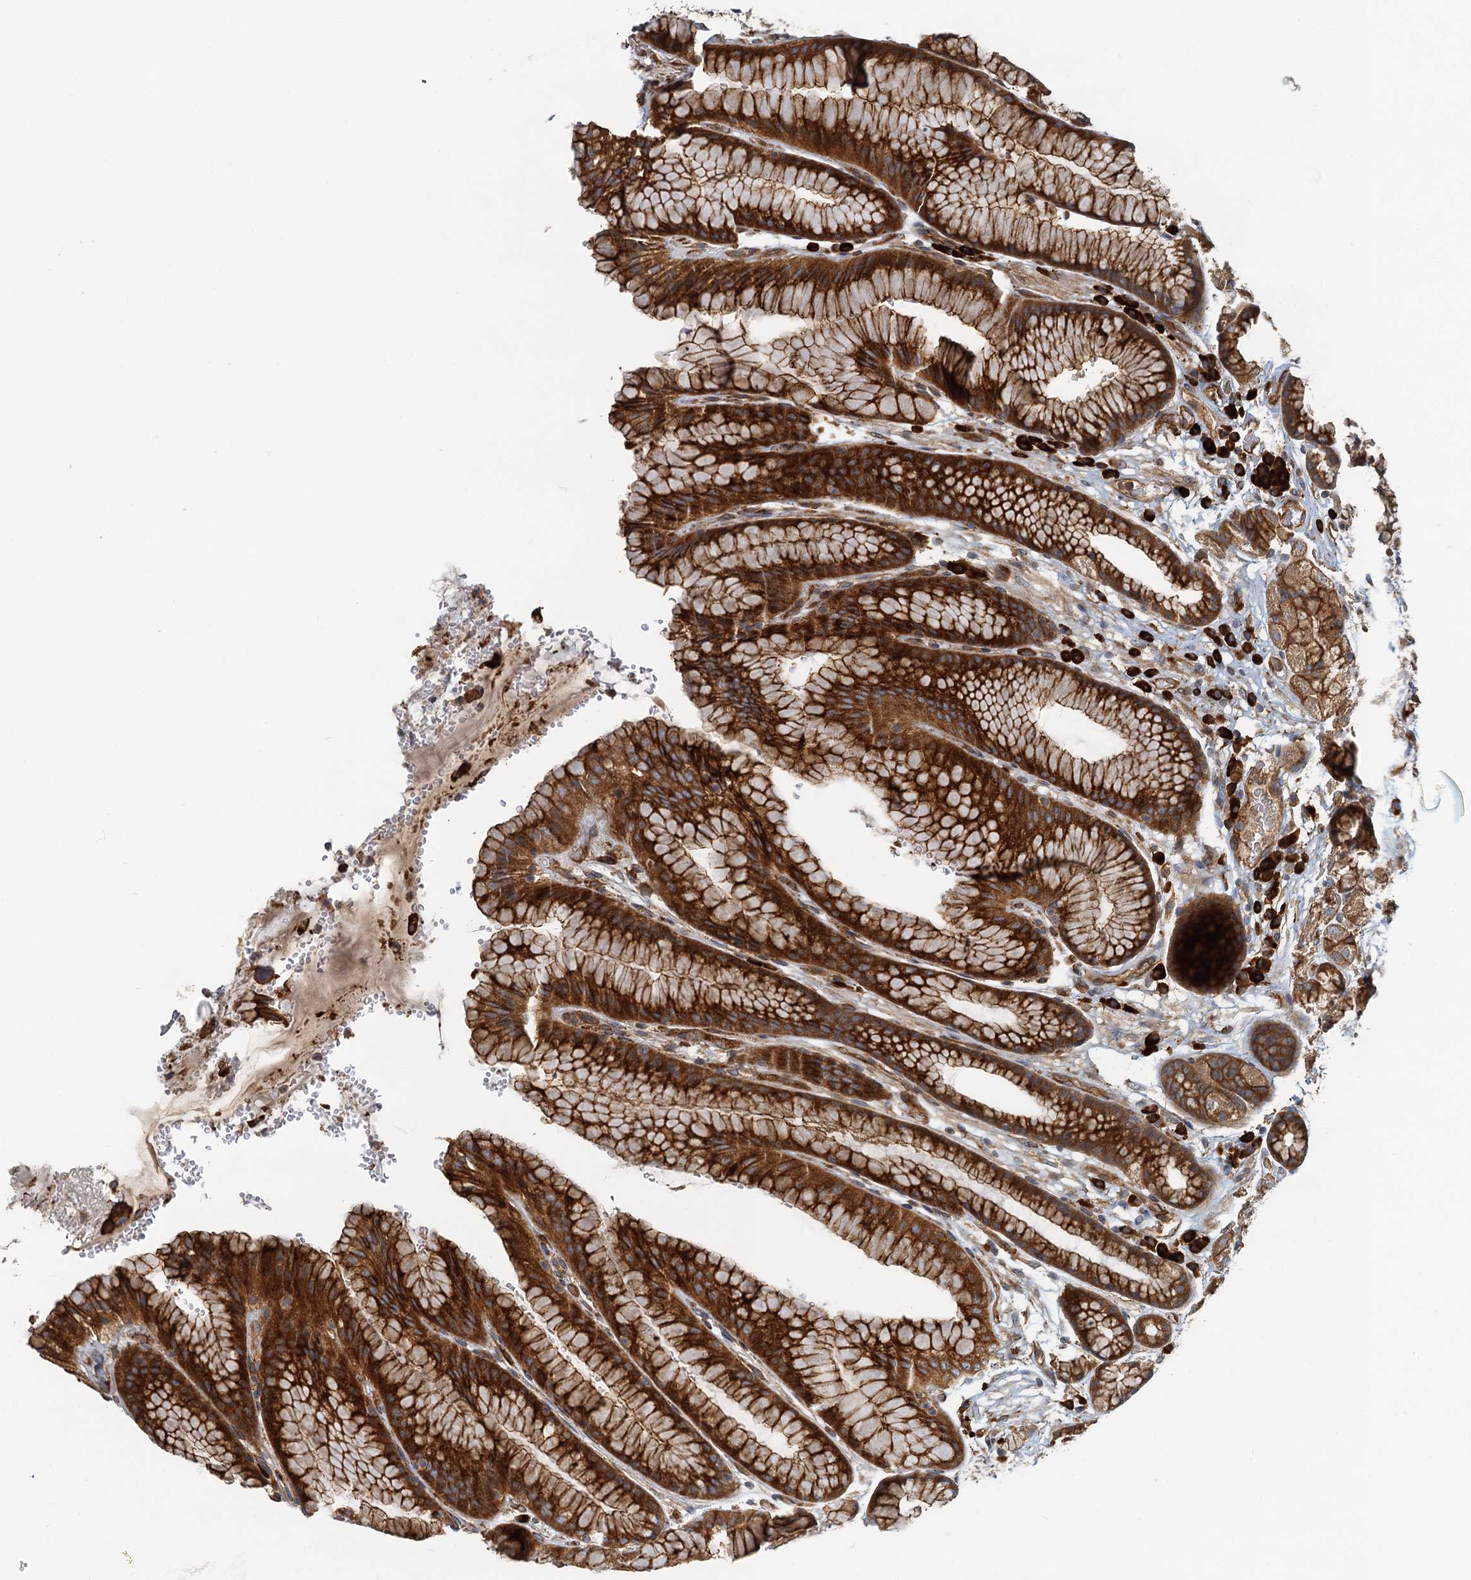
{"staining": {"intensity": "strong", "quantity": ">75%", "location": "cytoplasmic/membranous"}, "tissue": "stomach", "cell_type": "Glandular cells", "image_type": "normal", "snomed": [{"axis": "morphology", "description": "Normal tissue, NOS"}, {"axis": "morphology", "description": "Adenocarcinoma, NOS"}, {"axis": "topography", "description": "Stomach"}], "caption": "Protein expression analysis of unremarkable stomach reveals strong cytoplasmic/membranous staining in approximately >75% of glandular cells.", "gene": "NIPAL3", "patient": {"sex": "male", "age": 57}}